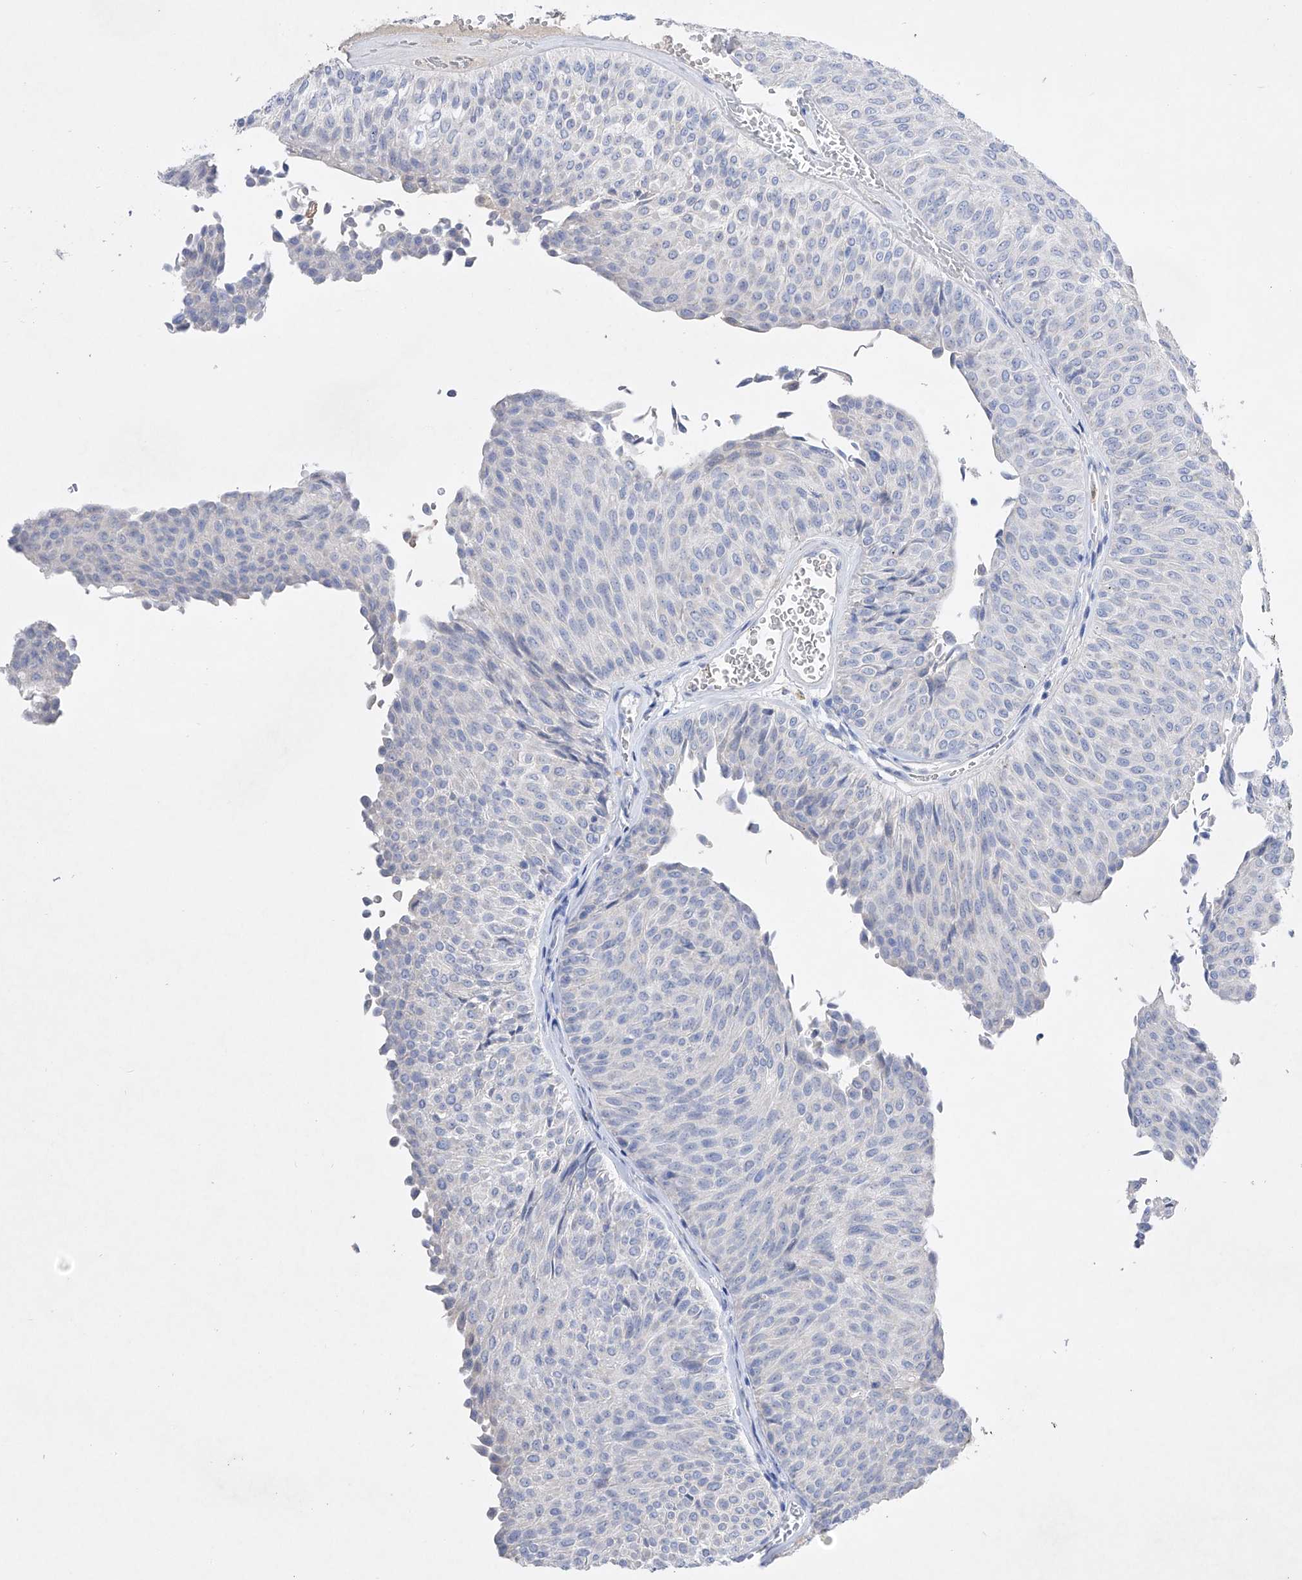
{"staining": {"intensity": "negative", "quantity": "none", "location": "none"}, "tissue": "urothelial cancer", "cell_type": "Tumor cells", "image_type": "cancer", "snomed": [{"axis": "morphology", "description": "Urothelial carcinoma, Low grade"}, {"axis": "topography", "description": "Urinary bladder"}], "caption": "Tumor cells are negative for protein expression in human urothelial cancer. The staining is performed using DAB brown chromogen with nuclei counter-stained in using hematoxylin.", "gene": "TM7SF2", "patient": {"sex": "male", "age": 78}}